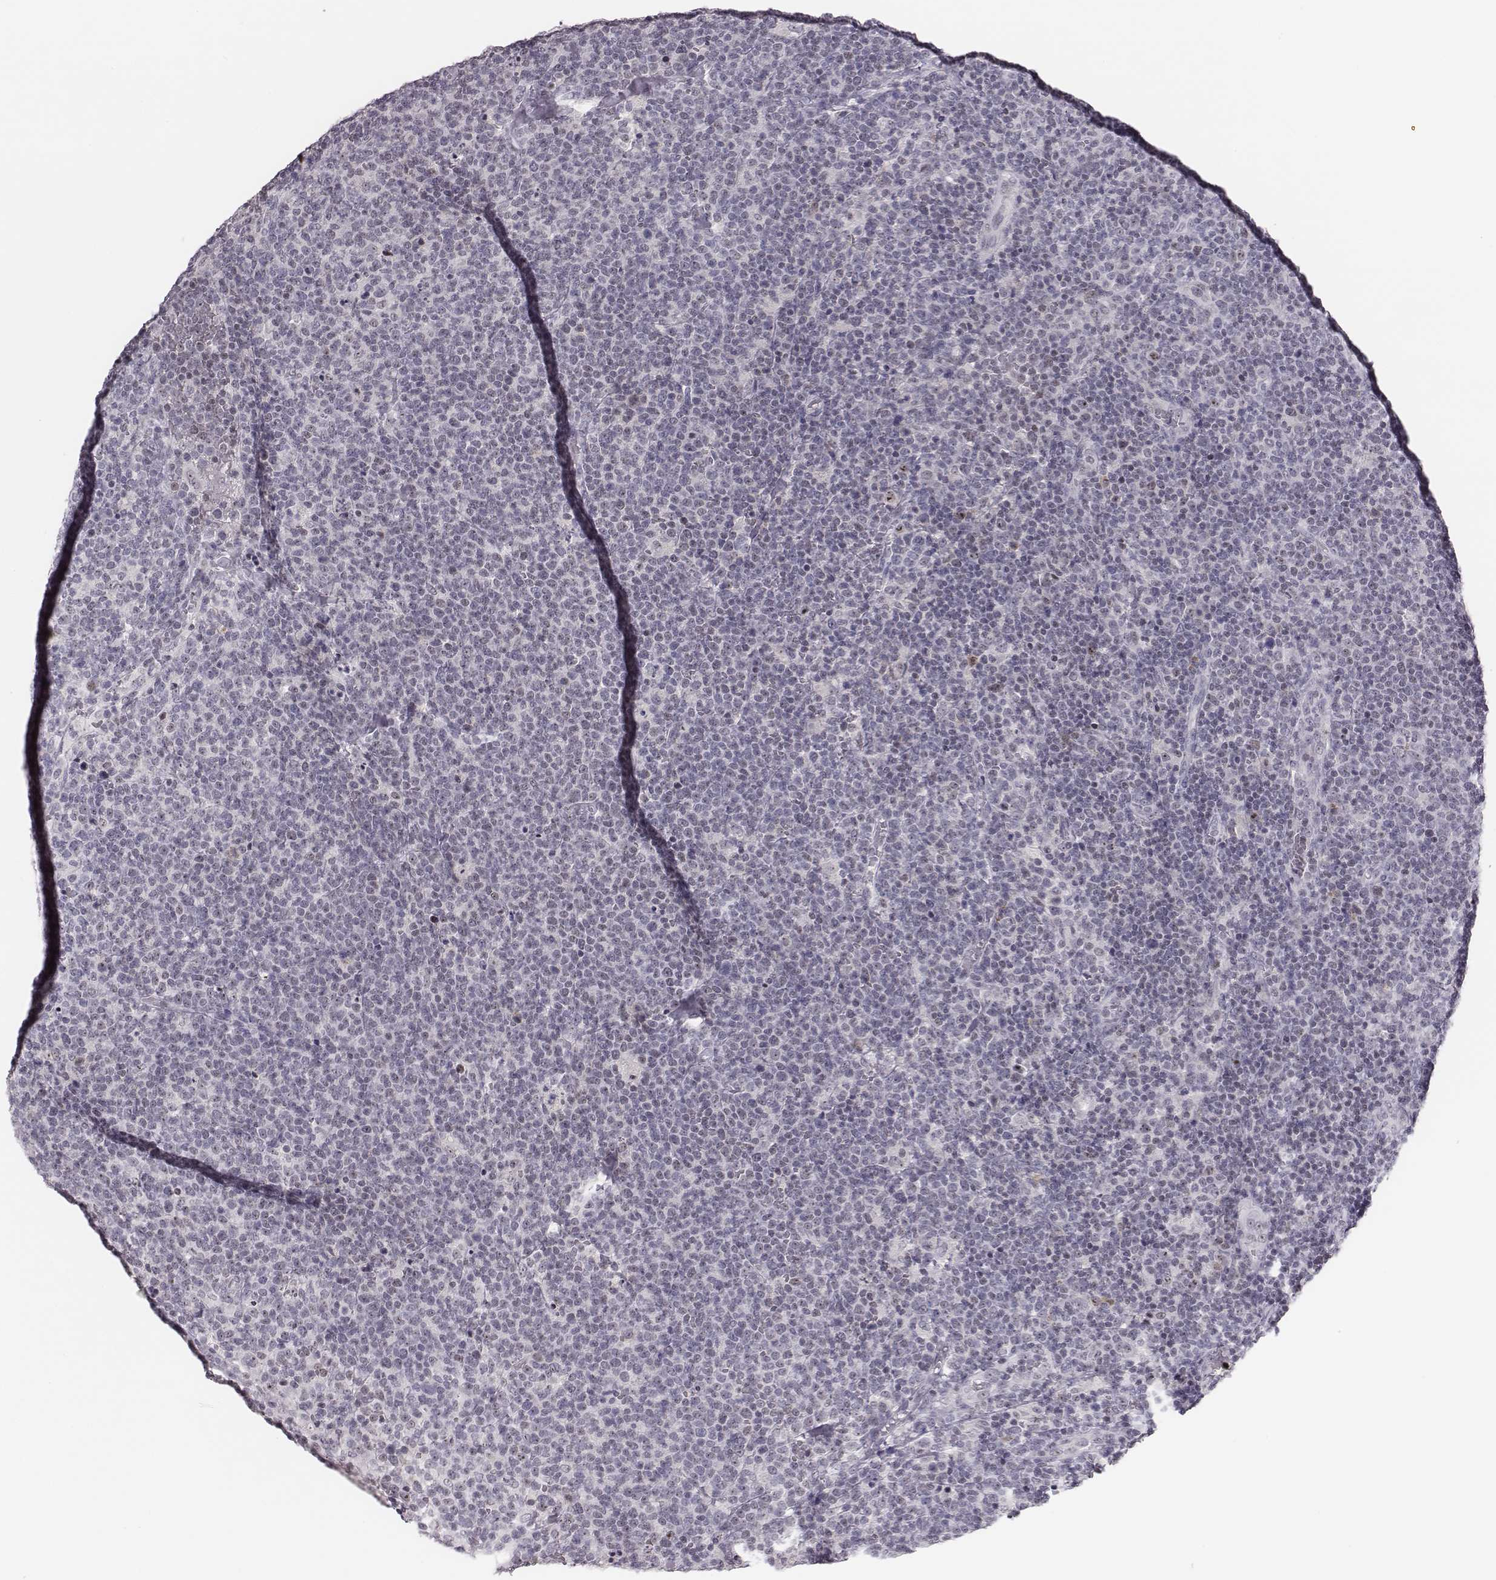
{"staining": {"intensity": "negative", "quantity": "none", "location": "none"}, "tissue": "lymphoma", "cell_type": "Tumor cells", "image_type": "cancer", "snomed": [{"axis": "morphology", "description": "Malignant lymphoma, non-Hodgkin's type, High grade"}, {"axis": "topography", "description": "Lymph node"}], "caption": "High power microscopy micrograph of an immunohistochemistry photomicrograph of high-grade malignant lymphoma, non-Hodgkin's type, revealing no significant staining in tumor cells.", "gene": "NIFK", "patient": {"sex": "male", "age": 61}}